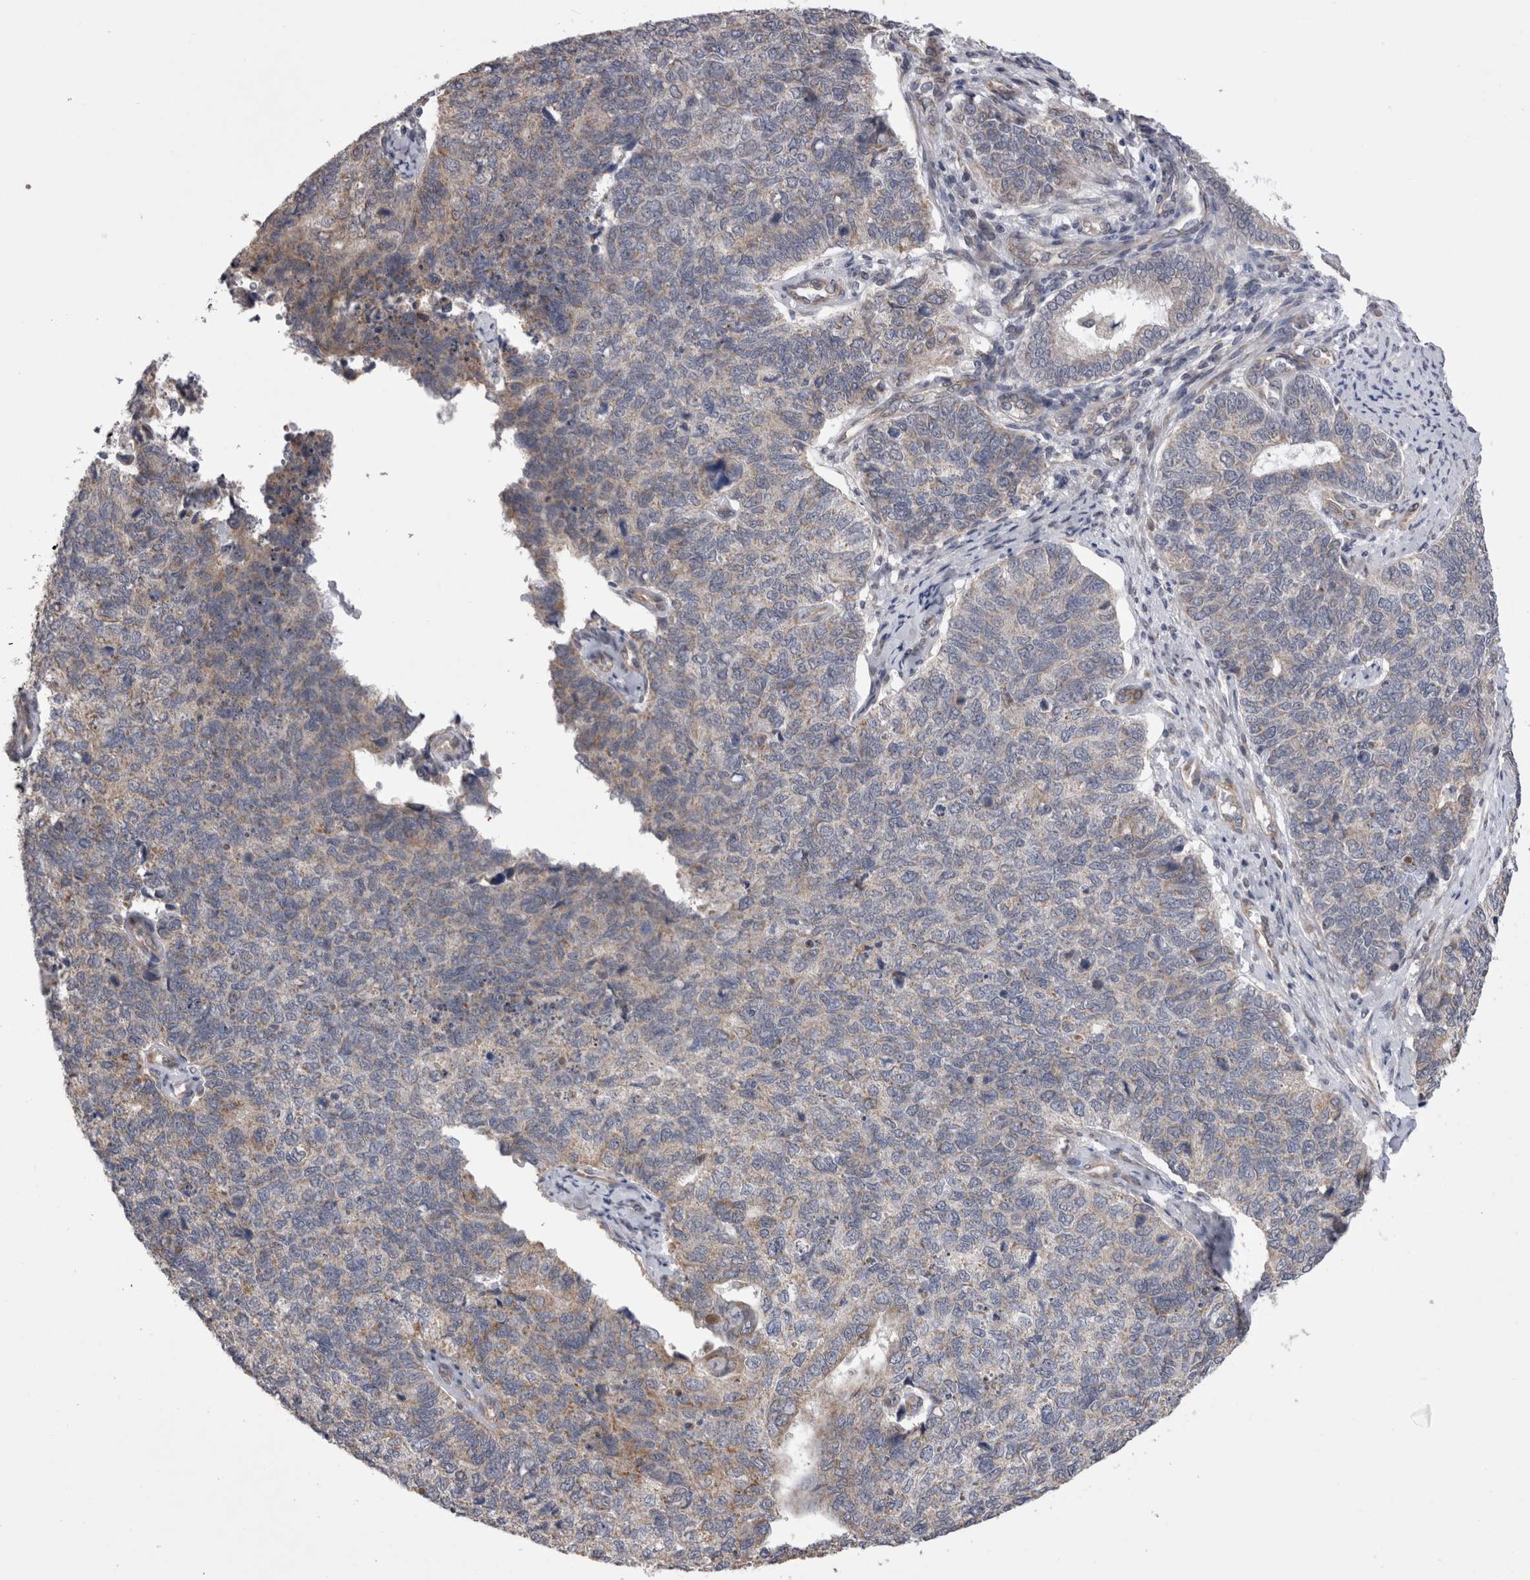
{"staining": {"intensity": "weak", "quantity": "<25%", "location": "cytoplasmic/membranous"}, "tissue": "cervical cancer", "cell_type": "Tumor cells", "image_type": "cancer", "snomed": [{"axis": "morphology", "description": "Squamous cell carcinoma, NOS"}, {"axis": "topography", "description": "Cervix"}], "caption": "The immunohistochemistry (IHC) histopathology image has no significant positivity in tumor cells of cervical squamous cell carcinoma tissue.", "gene": "ARHGAP29", "patient": {"sex": "female", "age": 63}}